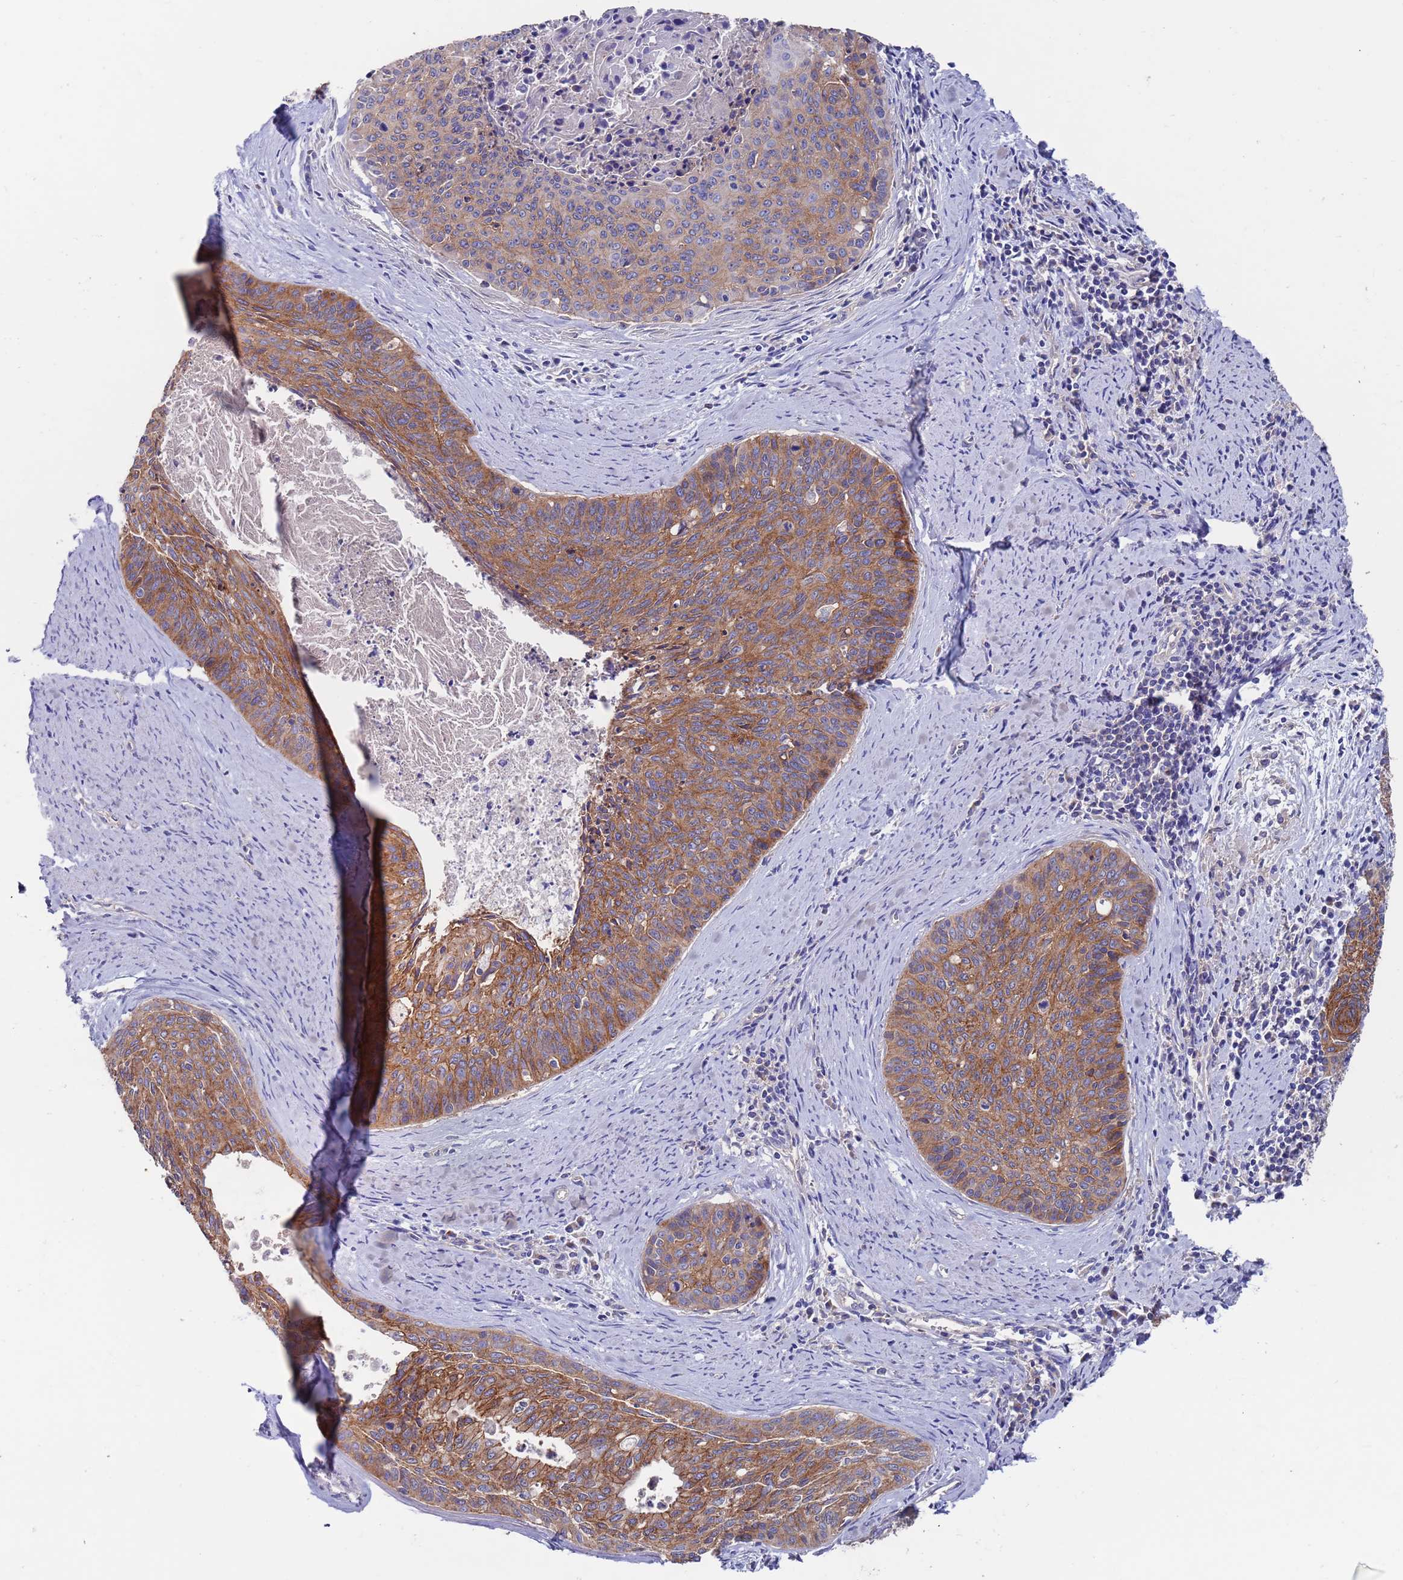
{"staining": {"intensity": "strong", "quantity": ">75%", "location": "cytoplasmic/membranous"}, "tissue": "cervical cancer", "cell_type": "Tumor cells", "image_type": "cancer", "snomed": [{"axis": "morphology", "description": "Squamous cell carcinoma, NOS"}, {"axis": "topography", "description": "Cervix"}], "caption": "Cervical squamous cell carcinoma stained with IHC exhibits strong cytoplasmic/membranous positivity in approximately >75% of tumor cells. (Brightfield microscopy of DAB IHC at high magnification).", "gene": "KRTCAP3", "patient": {"sex": "female", "age": 55}}